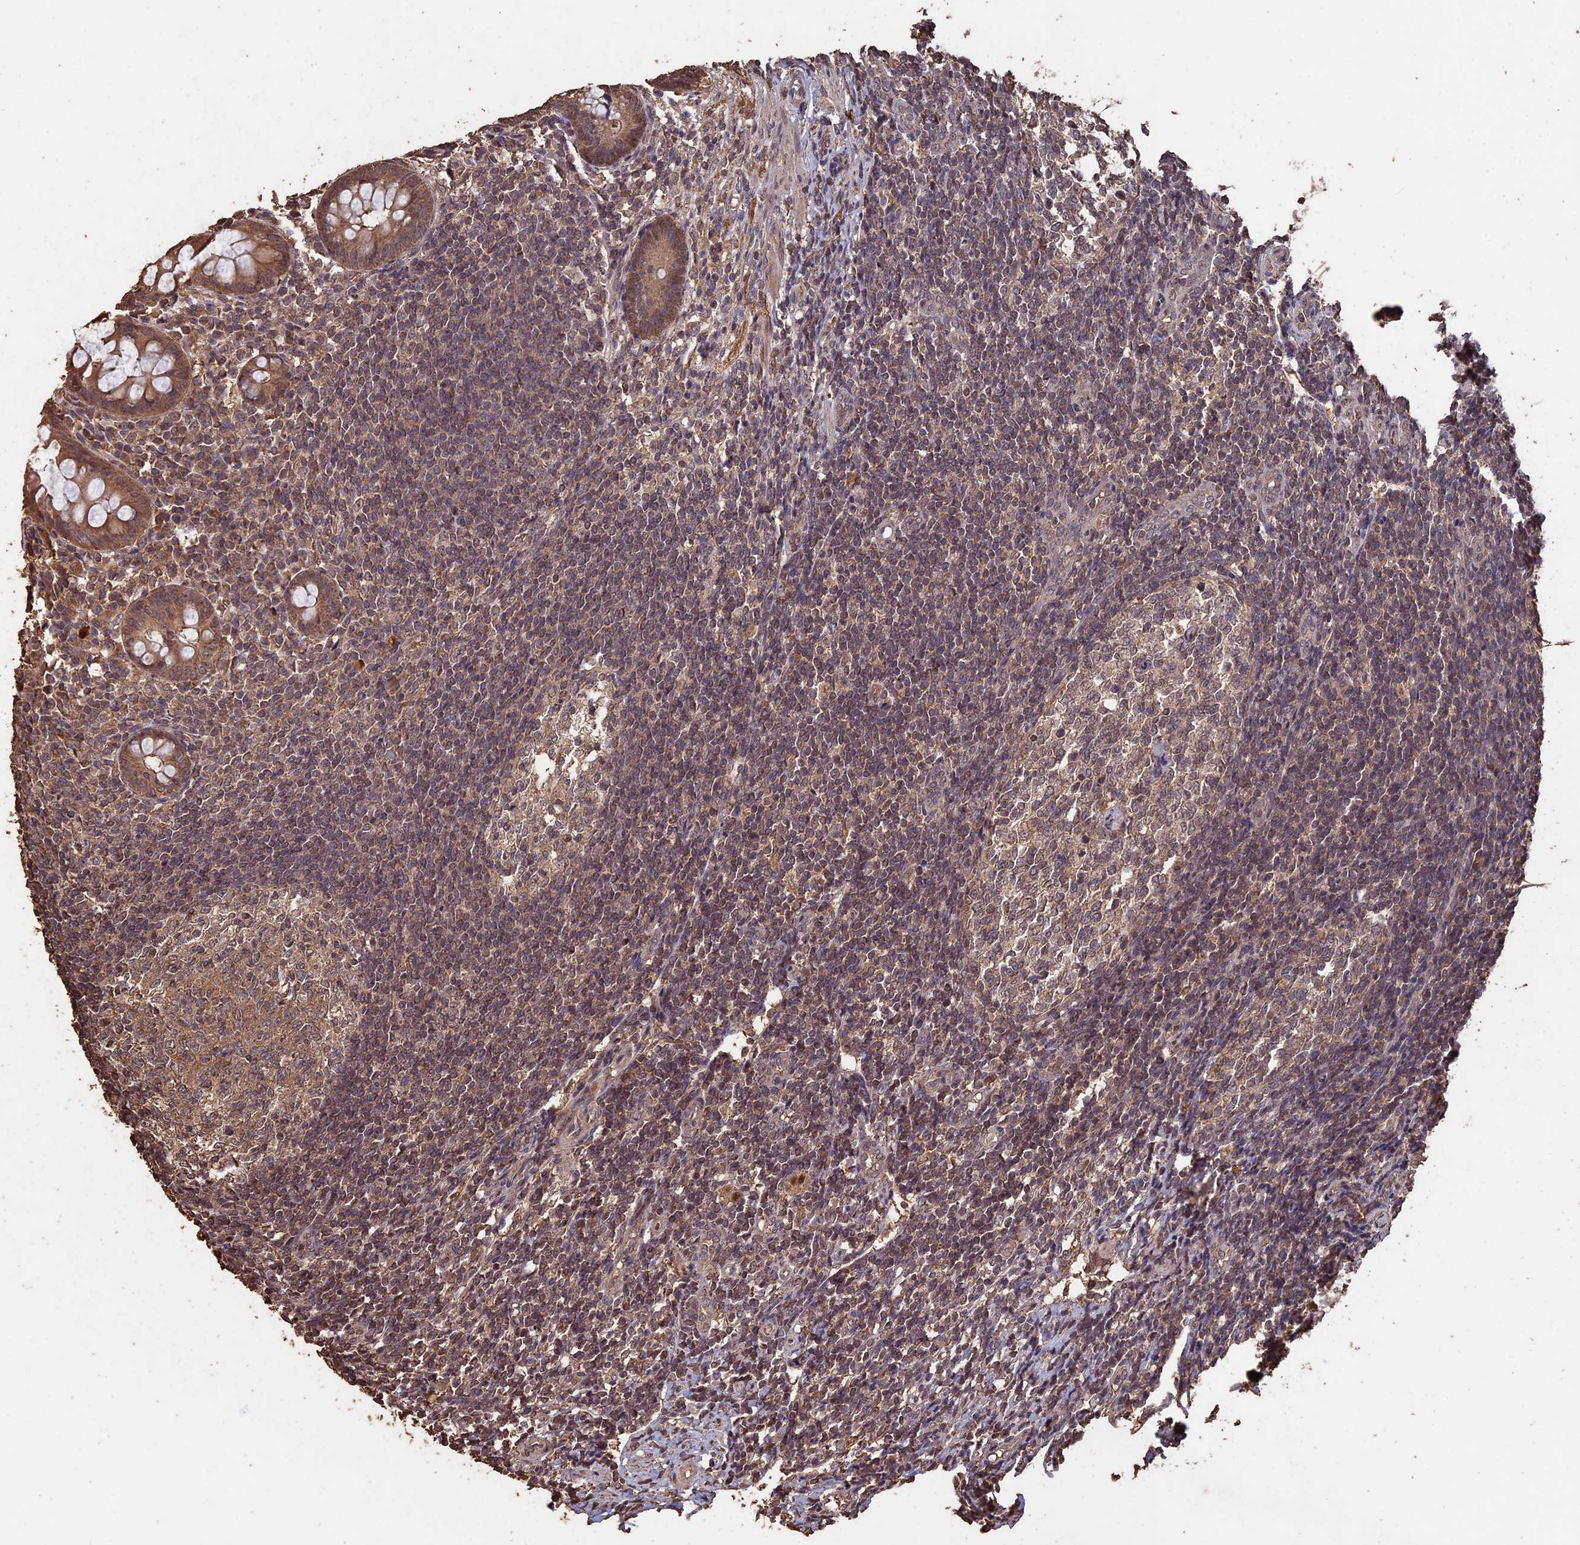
{"staining": {"intensity": "moderate", "quantity": ">75%", "location": "cytoplasmic/membranous"}, "tissue": "appendix", "cell_type": "Glandular cells", "image_type": "normal", "snomed": [{"axis": "morphology", "description": "Normal tissue, NOS"}, {"axis": "topography", "description": "Appendix"}], "caption": "Appendix stained with immunohistochemistry reveals moderate cytoplasmic/membranous staining in about >75% of glandular cells. (IHC, brightfield microscopy, high magnification).", "gene": "HUNK", "patient": {"sex": "female", "age": 33}}